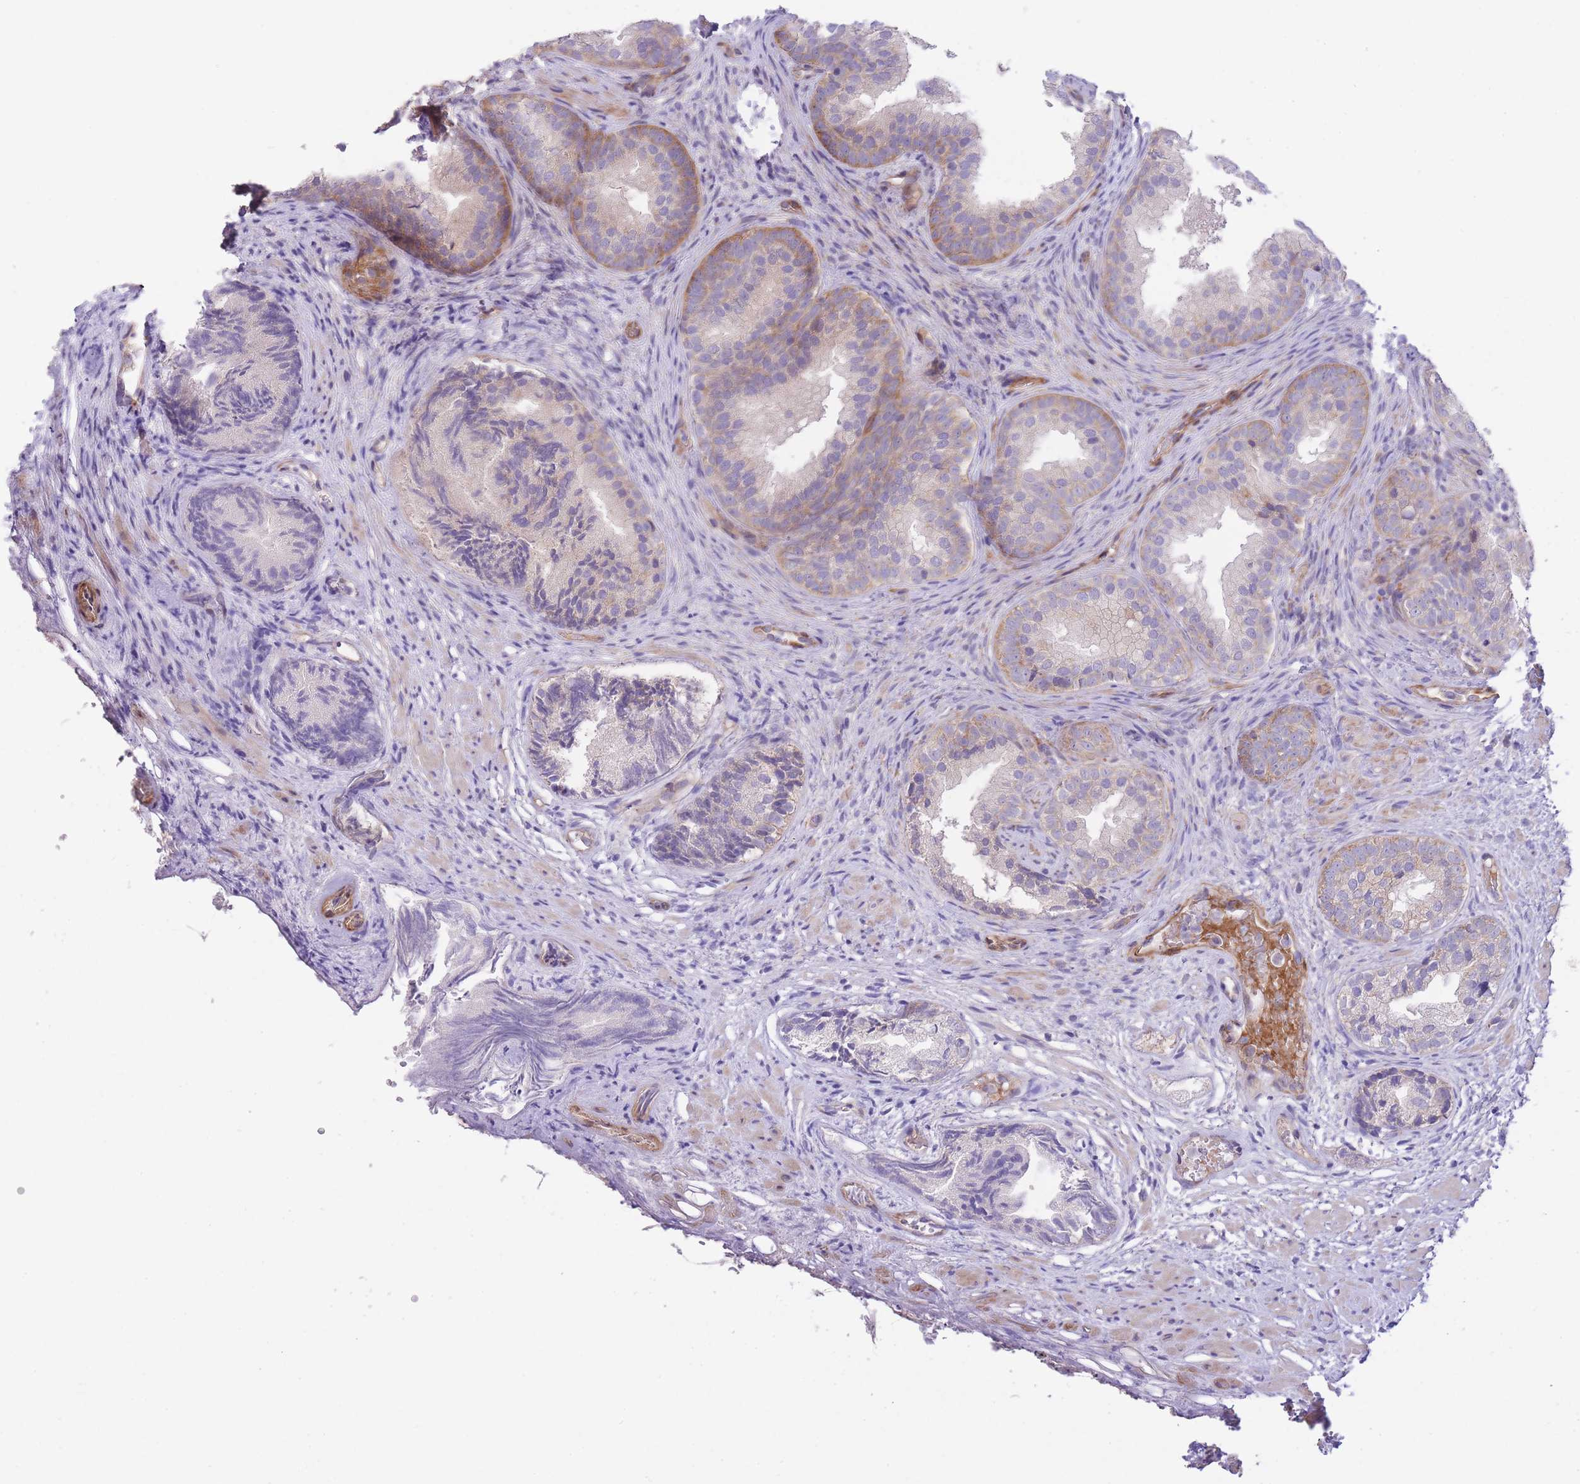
{"staining": {"intensity": "moderate", "quantity": "<25%", "location": "cytoplasmic/membranous"}, "tissue": "prostate", "cell_type": "Glandular cells", "image_type": "normal", "snomed": [{"axis": "morphology", "description": "Normal tissue, NOS"}, {"axis": "topography", "description": "Prostate"}], "caption": "Prostate was stained to show a protein in brown. There is low levels of moderate cytoplasmic/membranous positivity in approximately <25% of glandular cells. (Stains: DAB (3,3'-diaminobenzidine) in brown, nuclei in blue, Microscopy: brightfield microscopy at high magnification).", "gene": "CHAC1", "patient": {"sex": "male", "age": 76}}